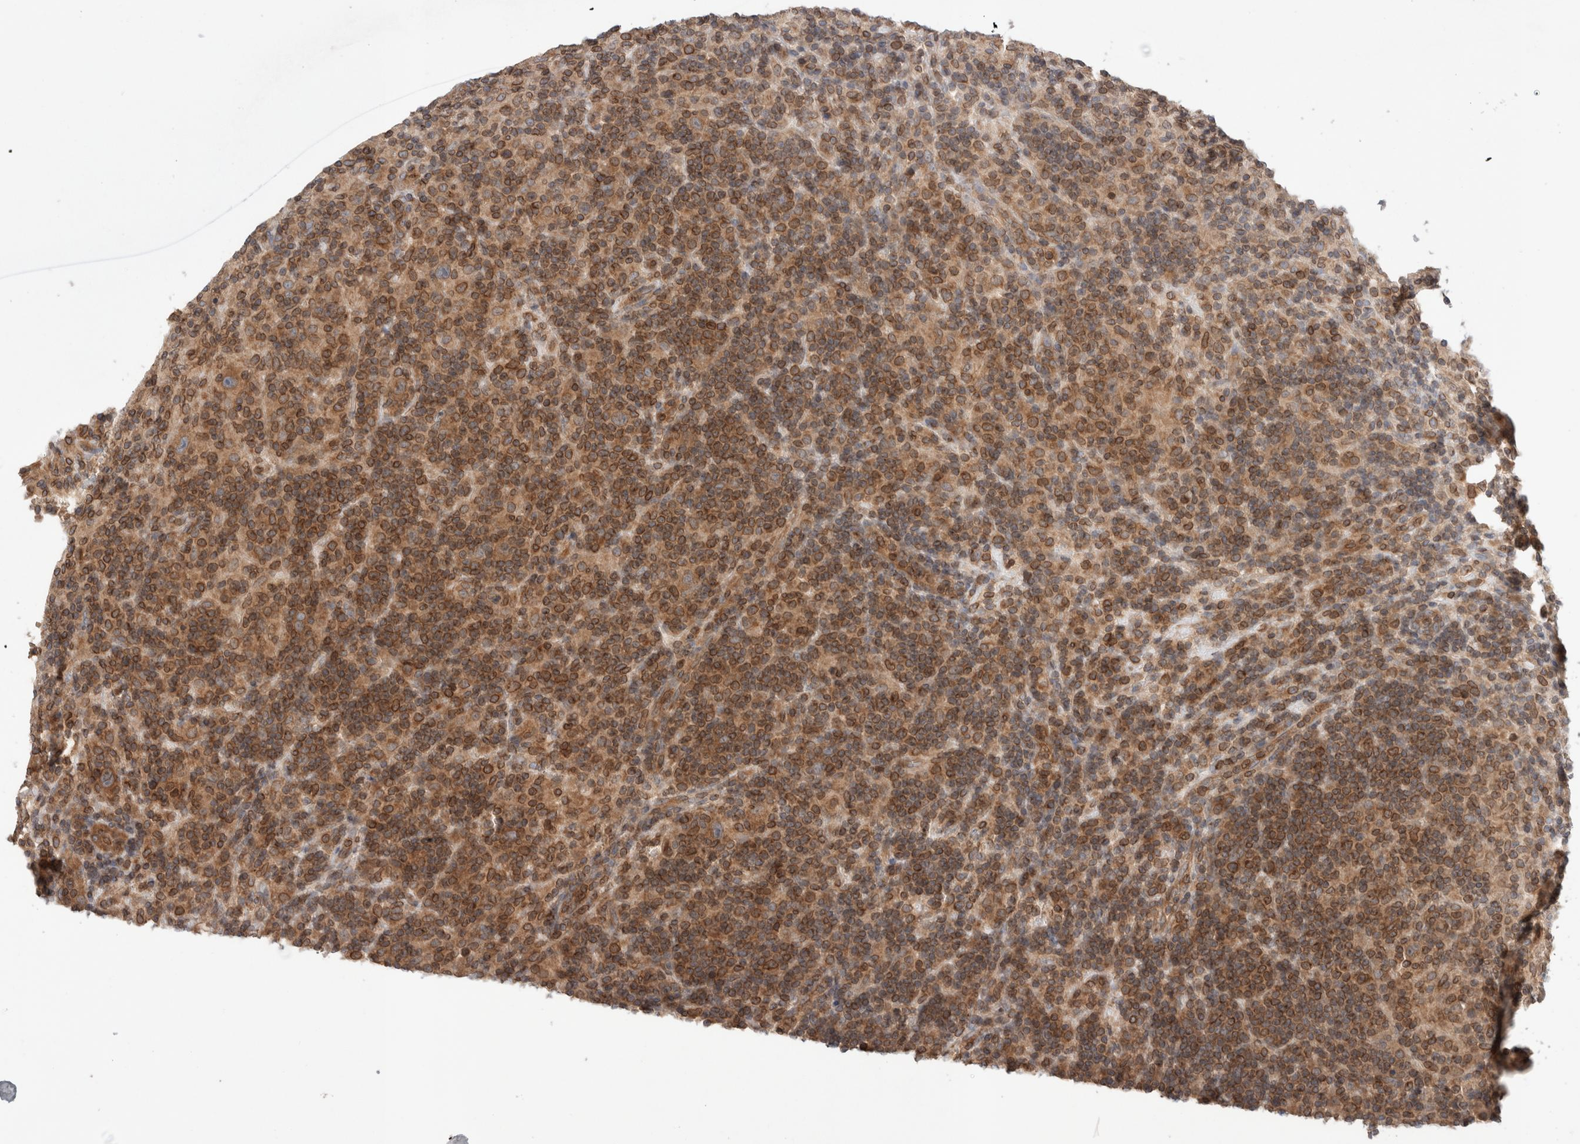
{"staining": {"intensity": "moderate", "quantity": ">75%", "location": "cytoplasmic/membranous"}, "tissue": "lymphoma", "cell_type": "Tumor cells", "image_type": "cancer", "snomed": [{"axis": "morphology", "description": "Hodgkin's disease, NOS"}, {"axis": "topography", "description": "Lymph node"}], "caption": "IHC photomicrograph of human Hodgkin's disease stained for a protein (brown), which shows medium levels of moderate cytoplasmic/membranous positivity in about >75% of tumor cells.", "gene": "SIKE1", "patient": {"sex": "male", "age": 70}}